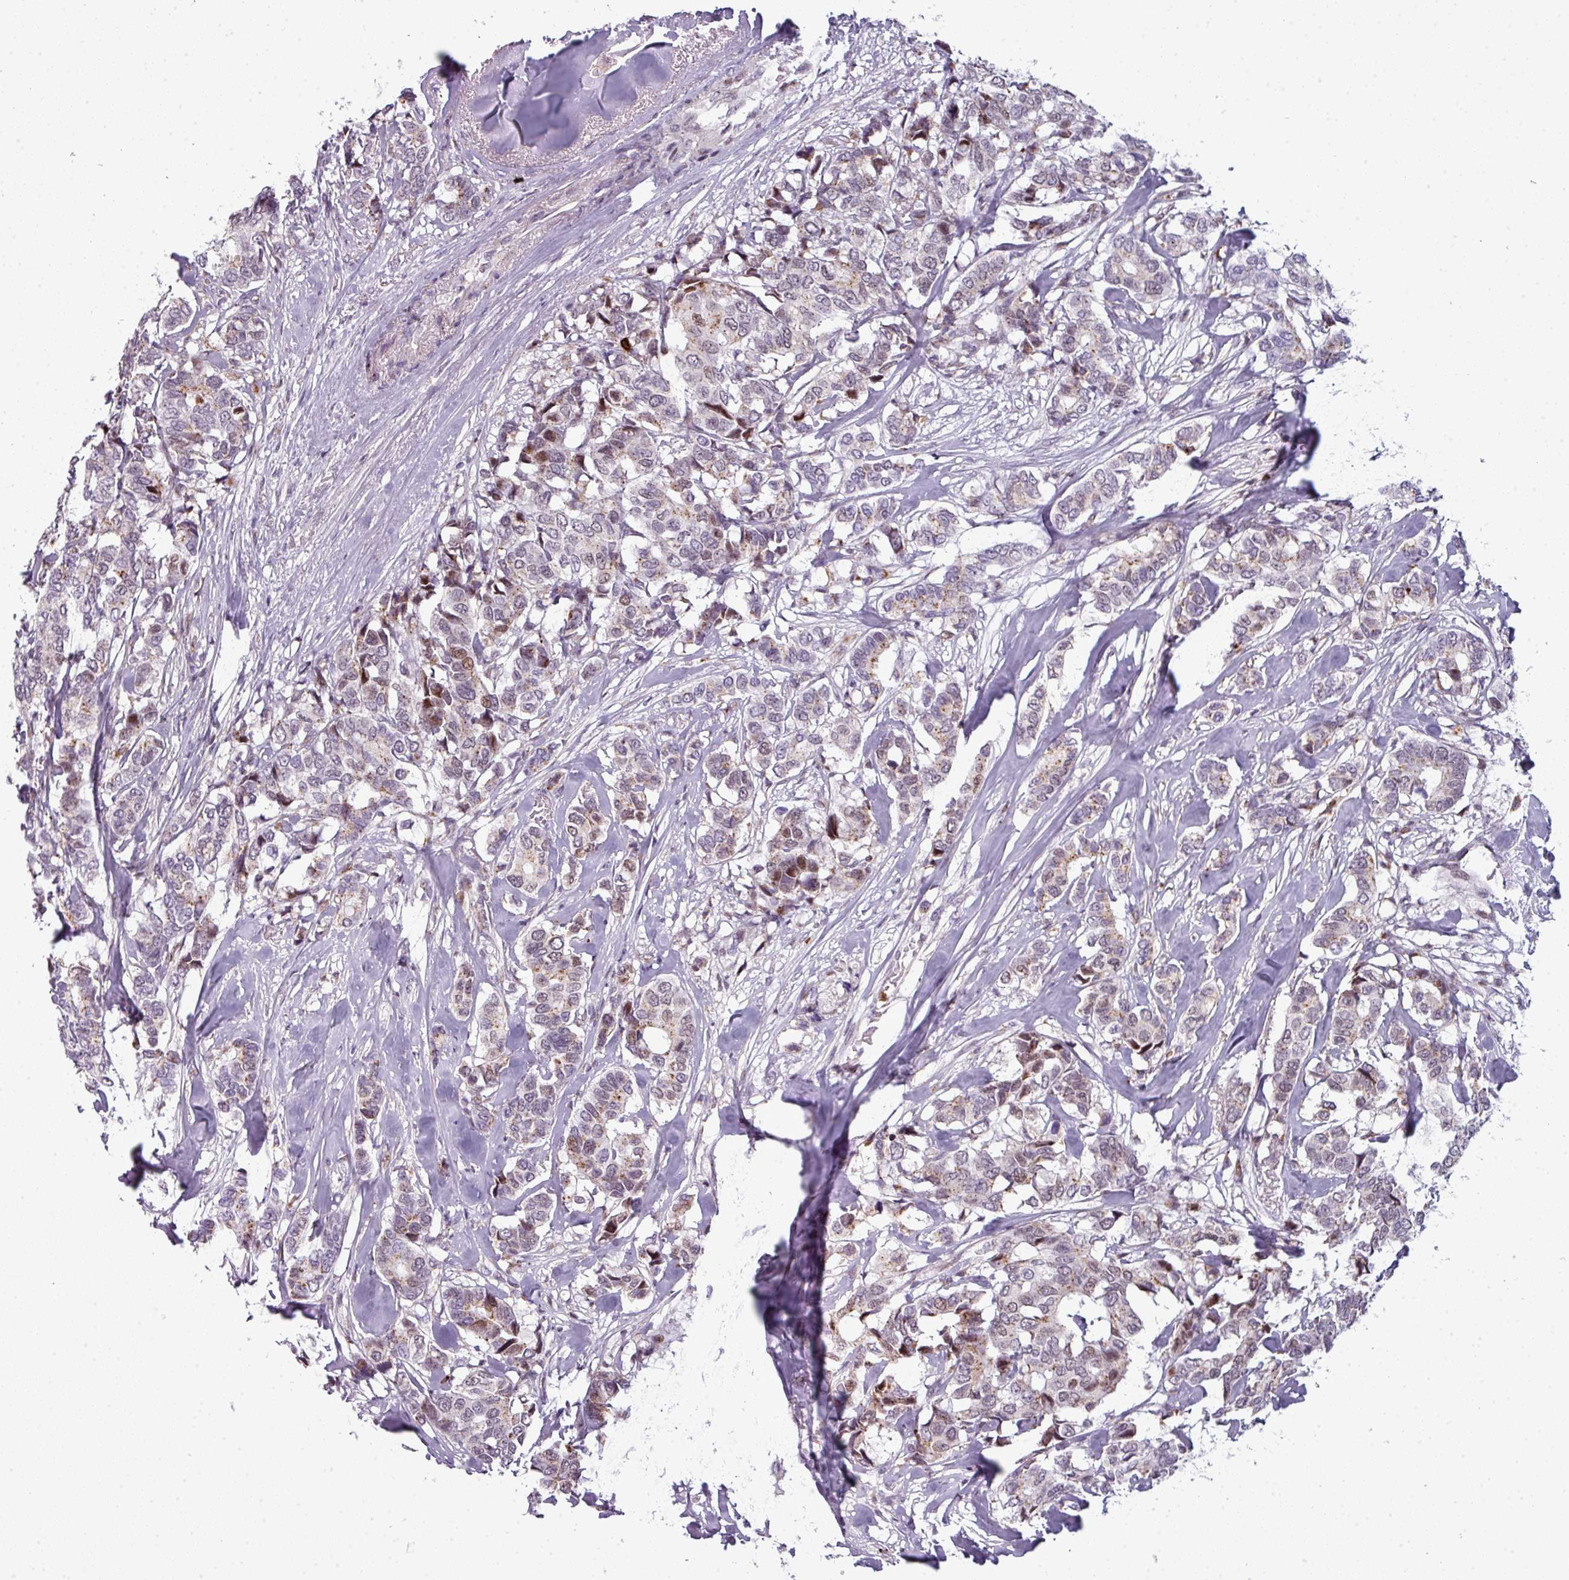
{"staining": {"intensity": "moderate", "quantity": "<25%", "location": "cytoplasmic/membranous,nuclear"}, "tissue": "breast cancer", "cell_type": "Tumor cells", "image_type": "cancer", "snomed": [{"axis": "morphology", "description": "Duct carcinoma"}, {"axis": "topography", "description": "Breast"}], "caption": "IHC photomicrograph of human intraductal carcinoma (breast) stained for a protein (brown), which displays low levels of moderate cytoplasmic/membranous and nuclear positivity in about <25% of tumor cells.", "gene": "TMEFF1", "patient": {"sex": "female", "age": 87}}